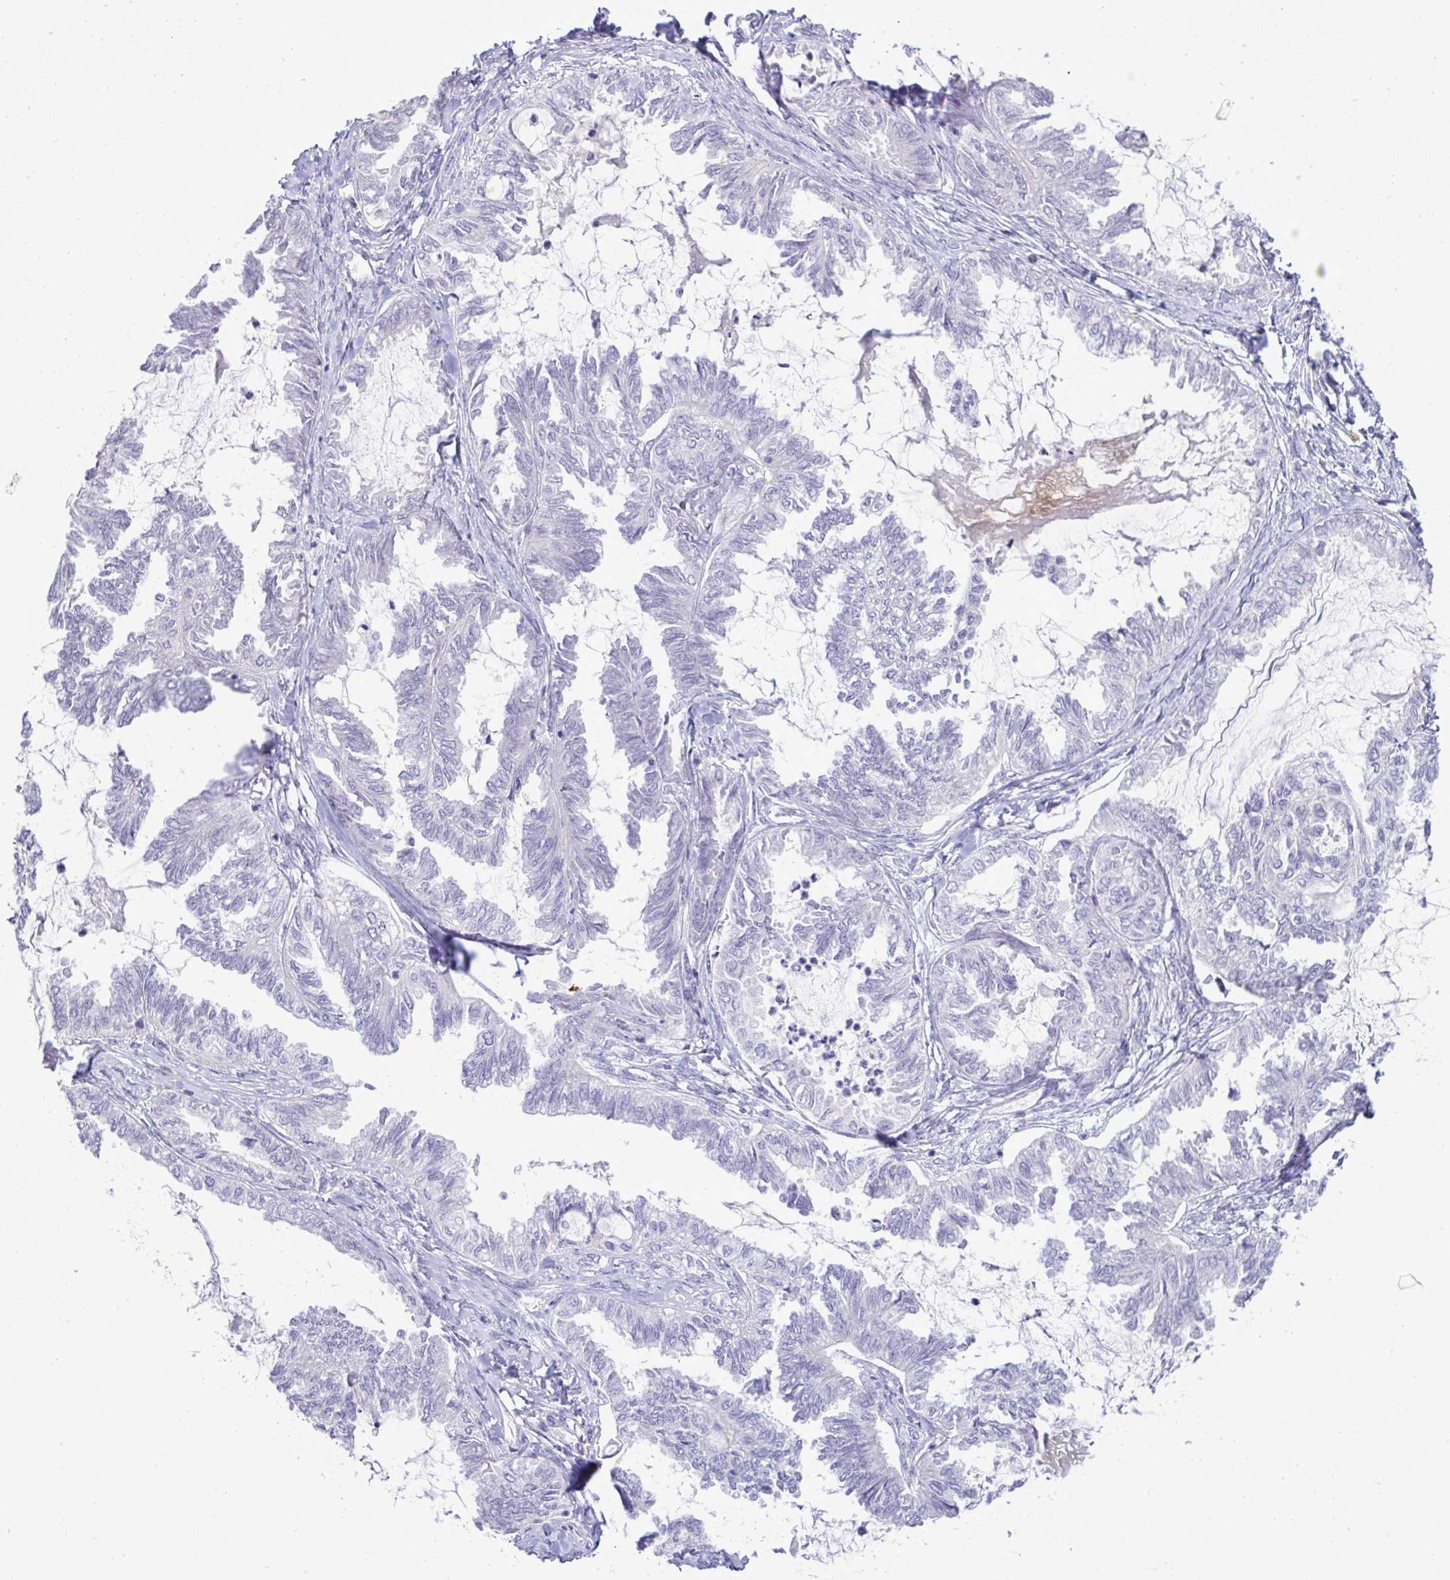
{"staining": {"intensity": "negative", "quantity": "none", "location": "none"}, "tissue": "ovarian cancer", "cell_type": "Tumor cells", "image_type": "cancer", "snomed": [{"axis": "morphology", "description": "Carcinoma, endometroid"}, {"axis": "topography", "description": "Ovary"}], "caption": "Immunohistochemistry (IHC) of human endometroid carcinoma (ovarian) demonstrates no staining in tumor cells. (Stains: DAB (3,3'-diaminobenzidine) immunohistochemistry (IHC) with hematoxylin counter stain, Microscopy: brightfield microscopy at high magnification).", "gene": "SPAG1", "patient": {"sex": "female", "age": 70}}